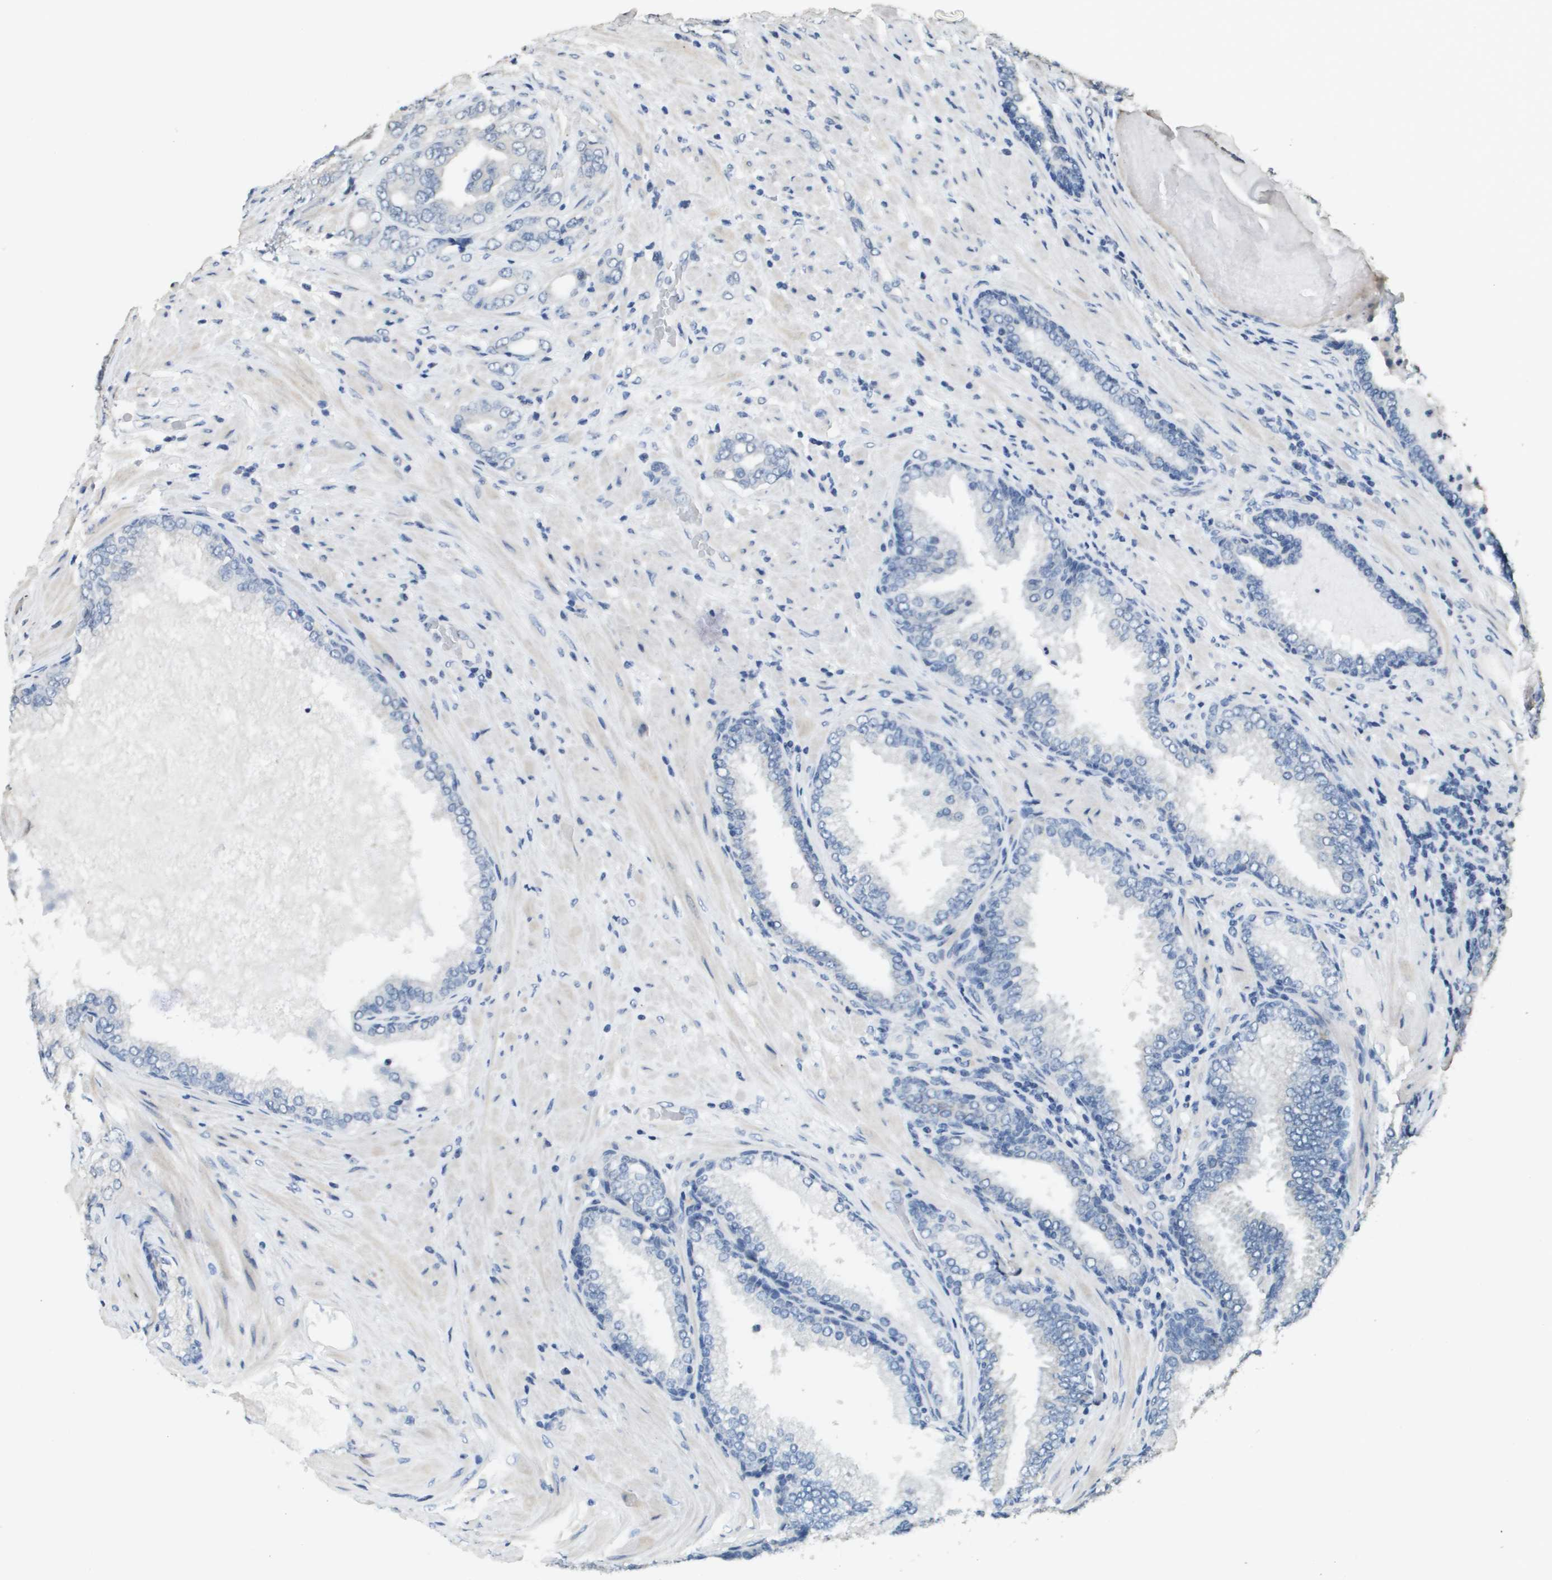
{"staining": {"intensity": "negative", "quantity": "none", "location": "none"}, "tissue": "prostate cancer", "cell_type": "Tumor cells", "image_type": "cancer", "snomed": [{"axis": "morphology", "description": "Adenocarcinoma, High grade"}, {"axis": "topography", "description": "Prostate"}], "caption": "An image of prostate cancer stained for a protein demonstrates no brown staining in tumor cells.", "gene": "MT3", "patient": {"sex": "male", "age": 50}}